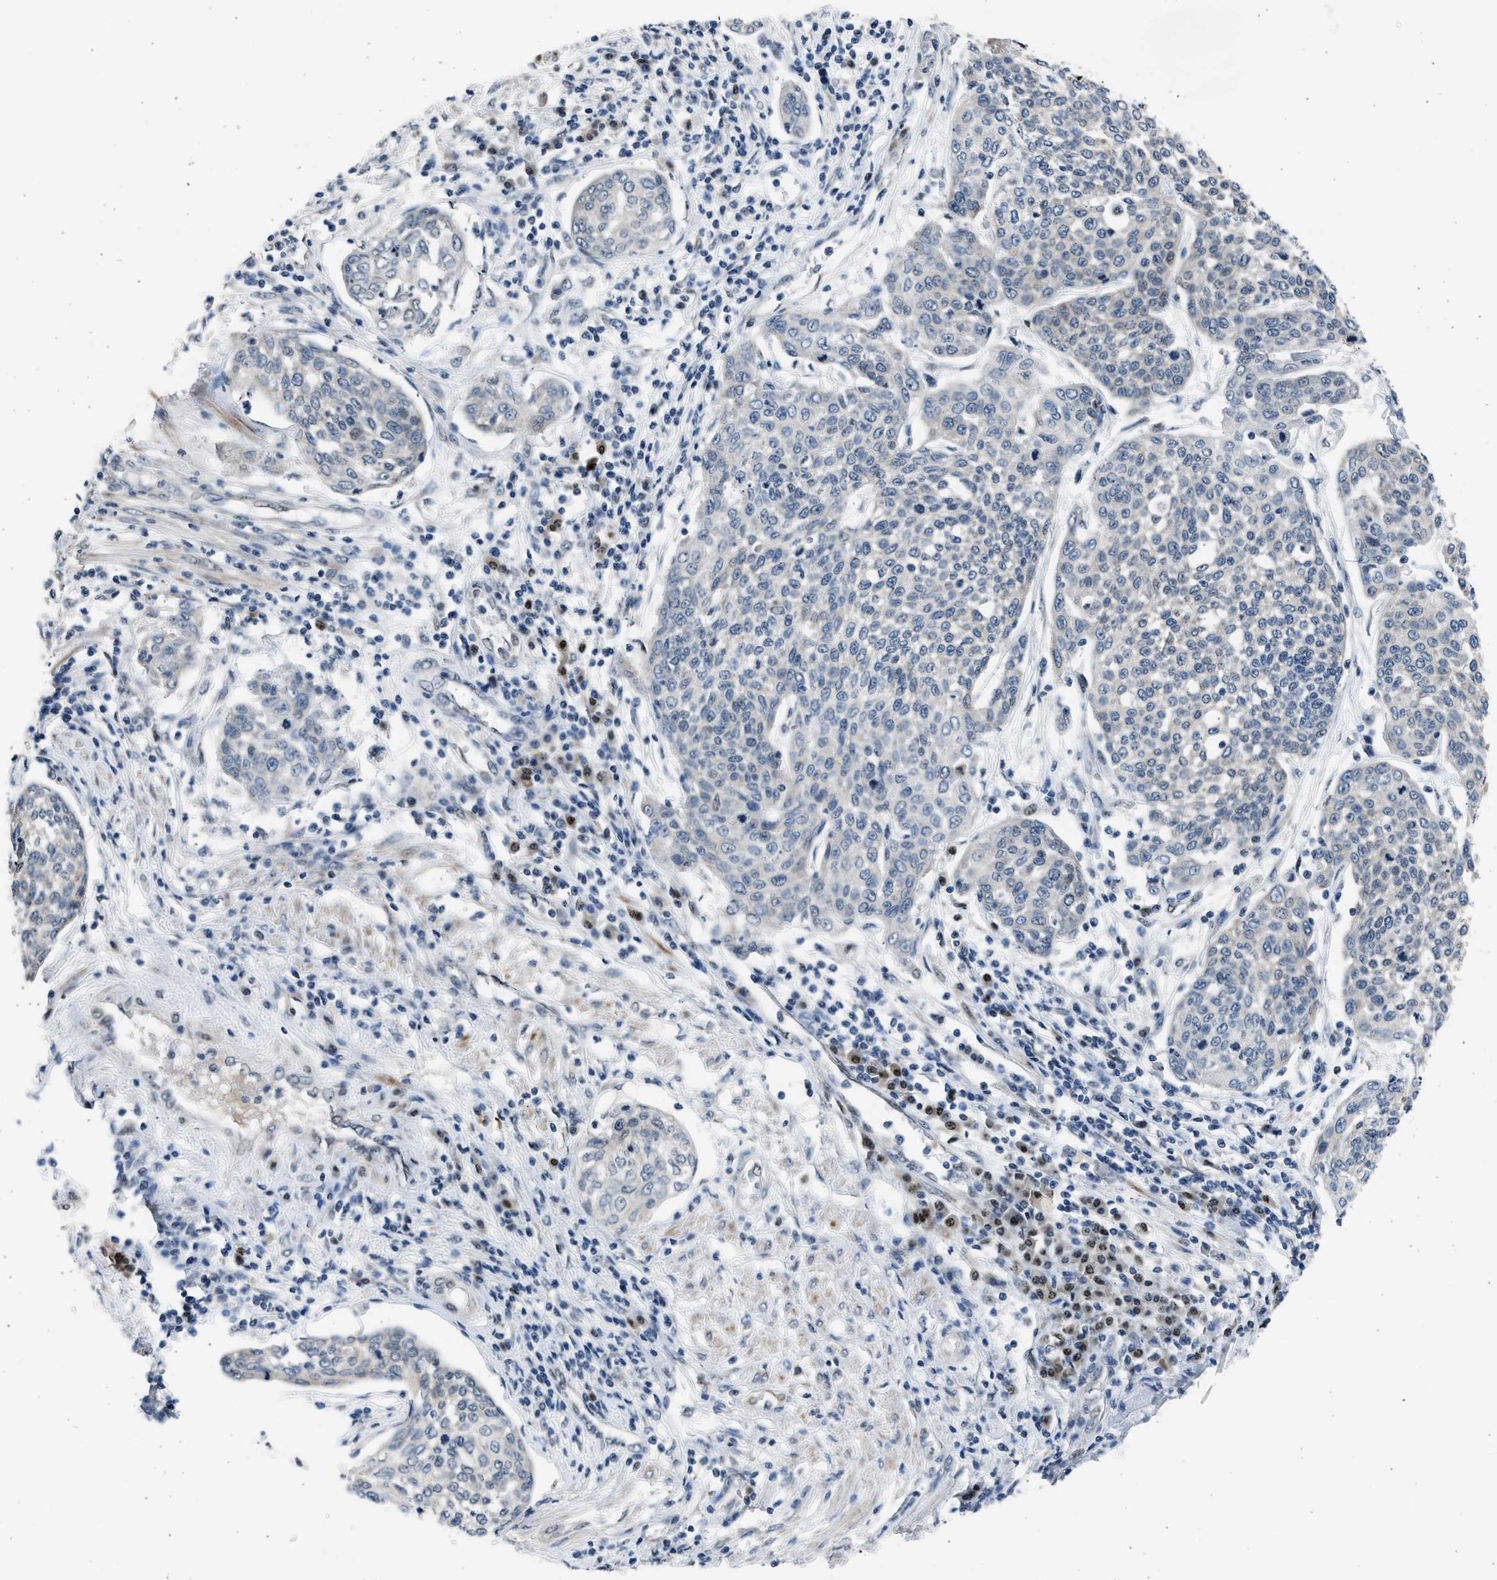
{"staining": {"intensity": "negative", "quantity": "none", "location": "none"}, "tissue": "cervical cancer", "cell_type": "Tumor cells", "image_type": "cancer", "snomed": [{"axis": "morphology", "description": "Squamous cell carcinoma, NOS"}, {"axis": "topography", "description": "Cervix"}], "caption": "DAB immunohistochemical staining of human cervical squamous cell carcinoma demonstrates no significant positivity in tumor cells.", "gene": "HMGN3", "patient": {"sex": "female", "age": 34}}